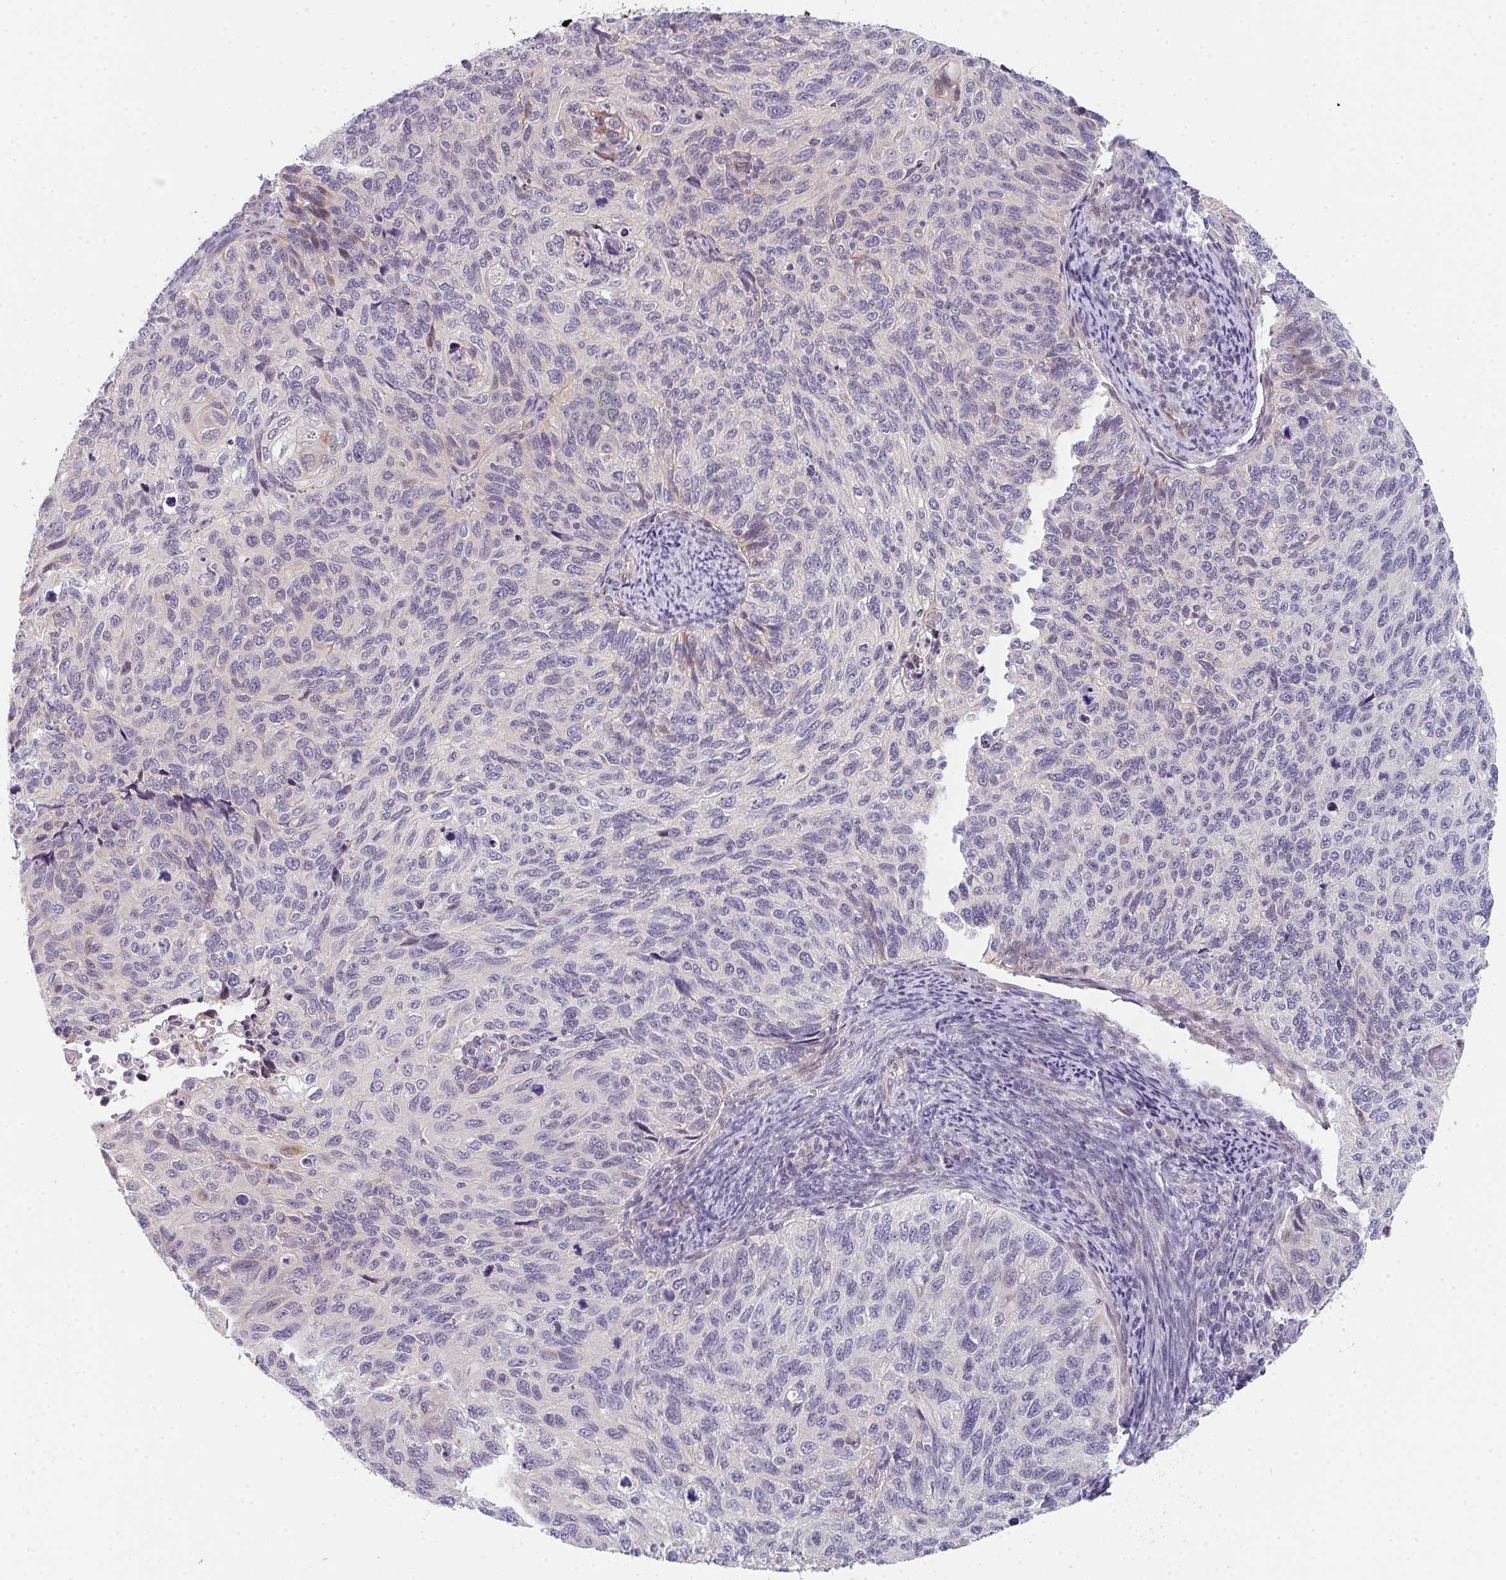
{"staining": {"intensity": "negative", "quantity": "none", "location": "none"}, "tissue": "cervical cancer", "cell_type": "Tumor cells", "image_type": "cancer", "snomed": [{"axis": "morphology", "description": "Squamous cell carcinoma, NOS"}, {"axis": "topography", "description": "Cervix"}], "caption": "Tumor cells show no significant protein staining in squamous cell carcinoma (cervical).", "gene": "TNFRSF10A", "patient": {"sex": "female", "age": 70}}